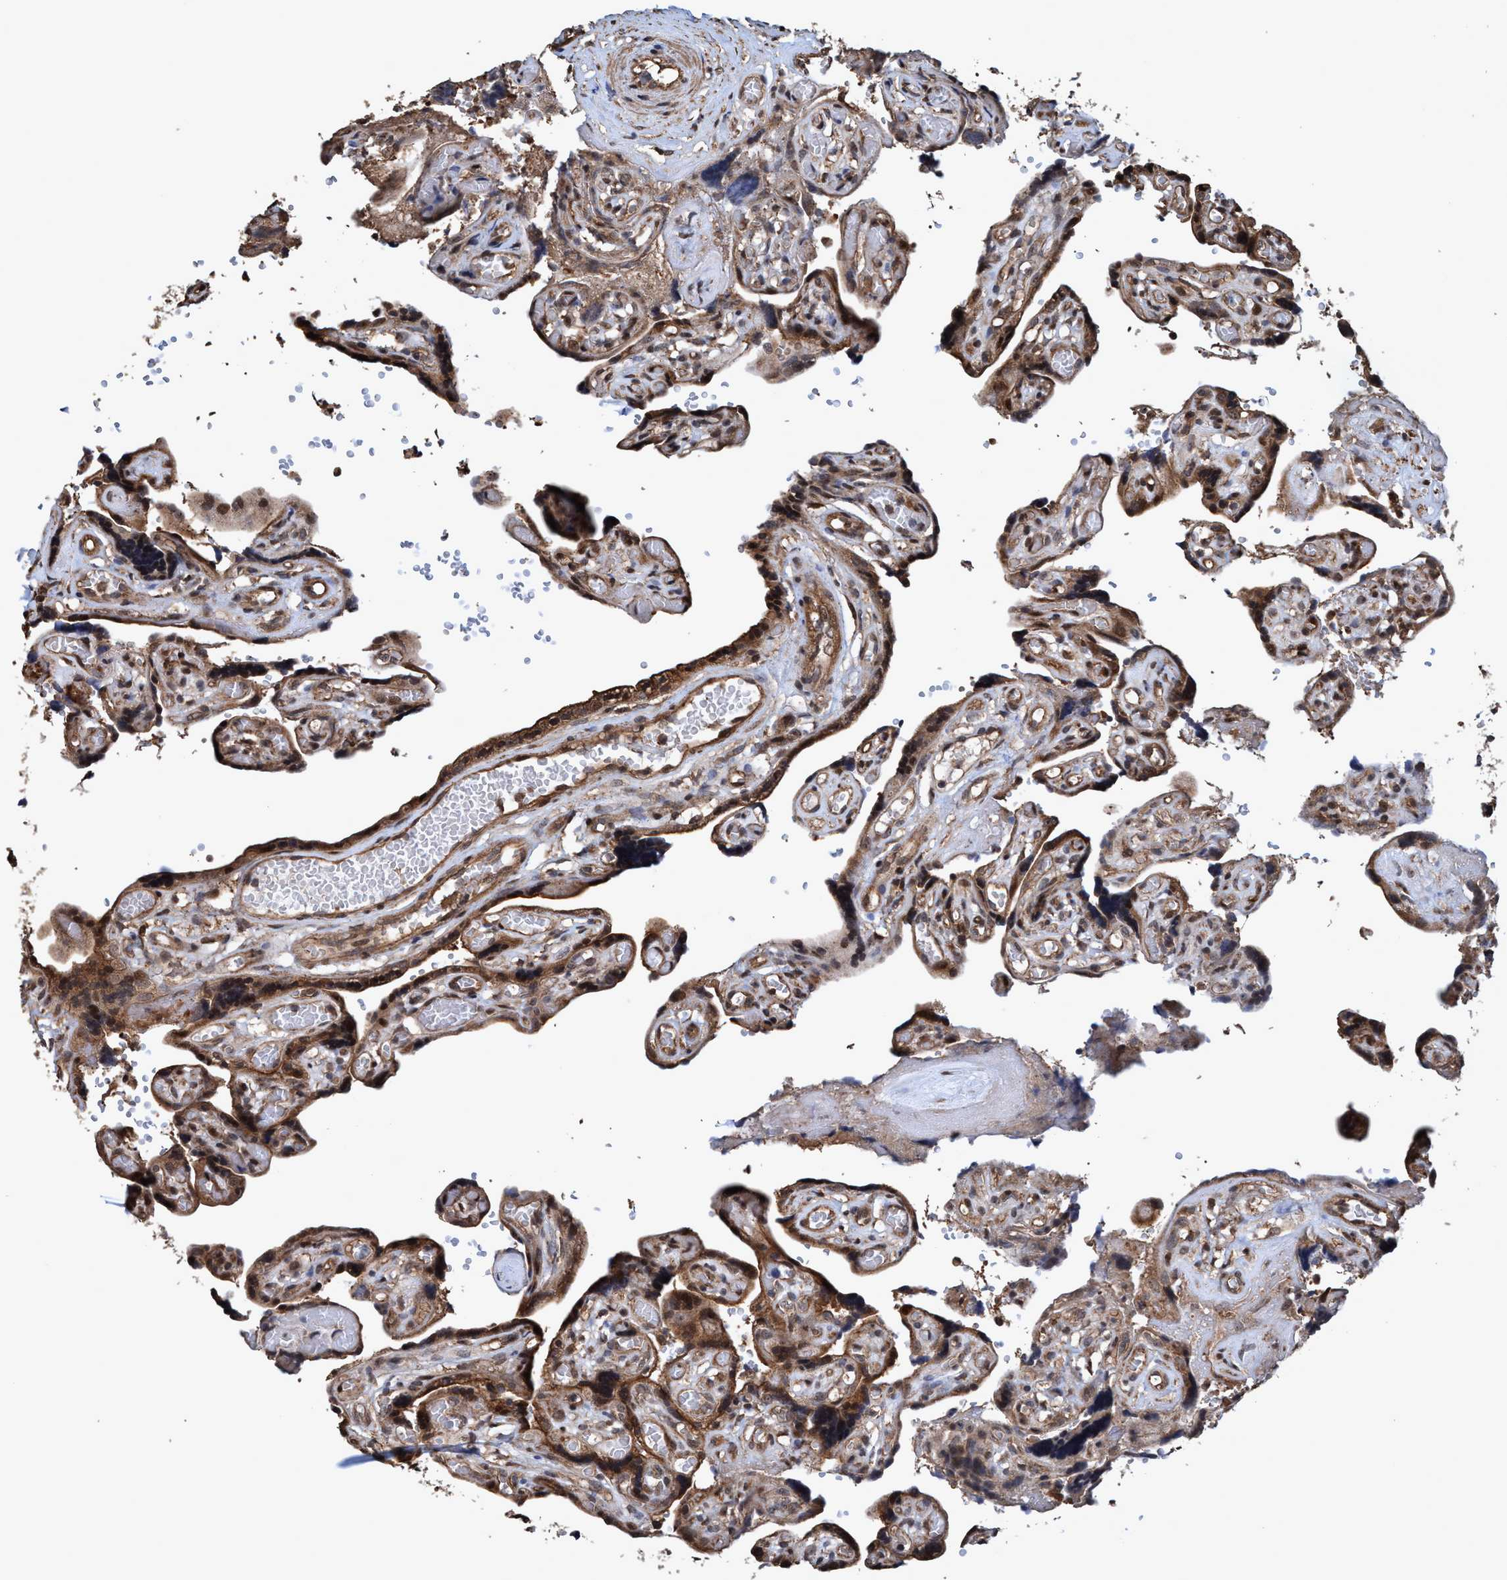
{"staining": {"intensity": "strong", "quantity": ">75%", "location": "cytoplasmic/membranous,nuclear"}, "tissue": "placenta", "cell_type": "Trophoblastic cells", "image_type": "normal", "snomed": [{"axis": "morphology", "description": "Normal tissue, NOS"}, {"axis": "topography", "description": "Placenta"}], "caption": "This is an image of immunohistochemistry staining of normal placenta, which shows strong staining in the cytoplasmic/membranous,nuclear of trophoblastic cells.", "gene": "TRPC7", "patient": {"sex": "female", "age": 30}}